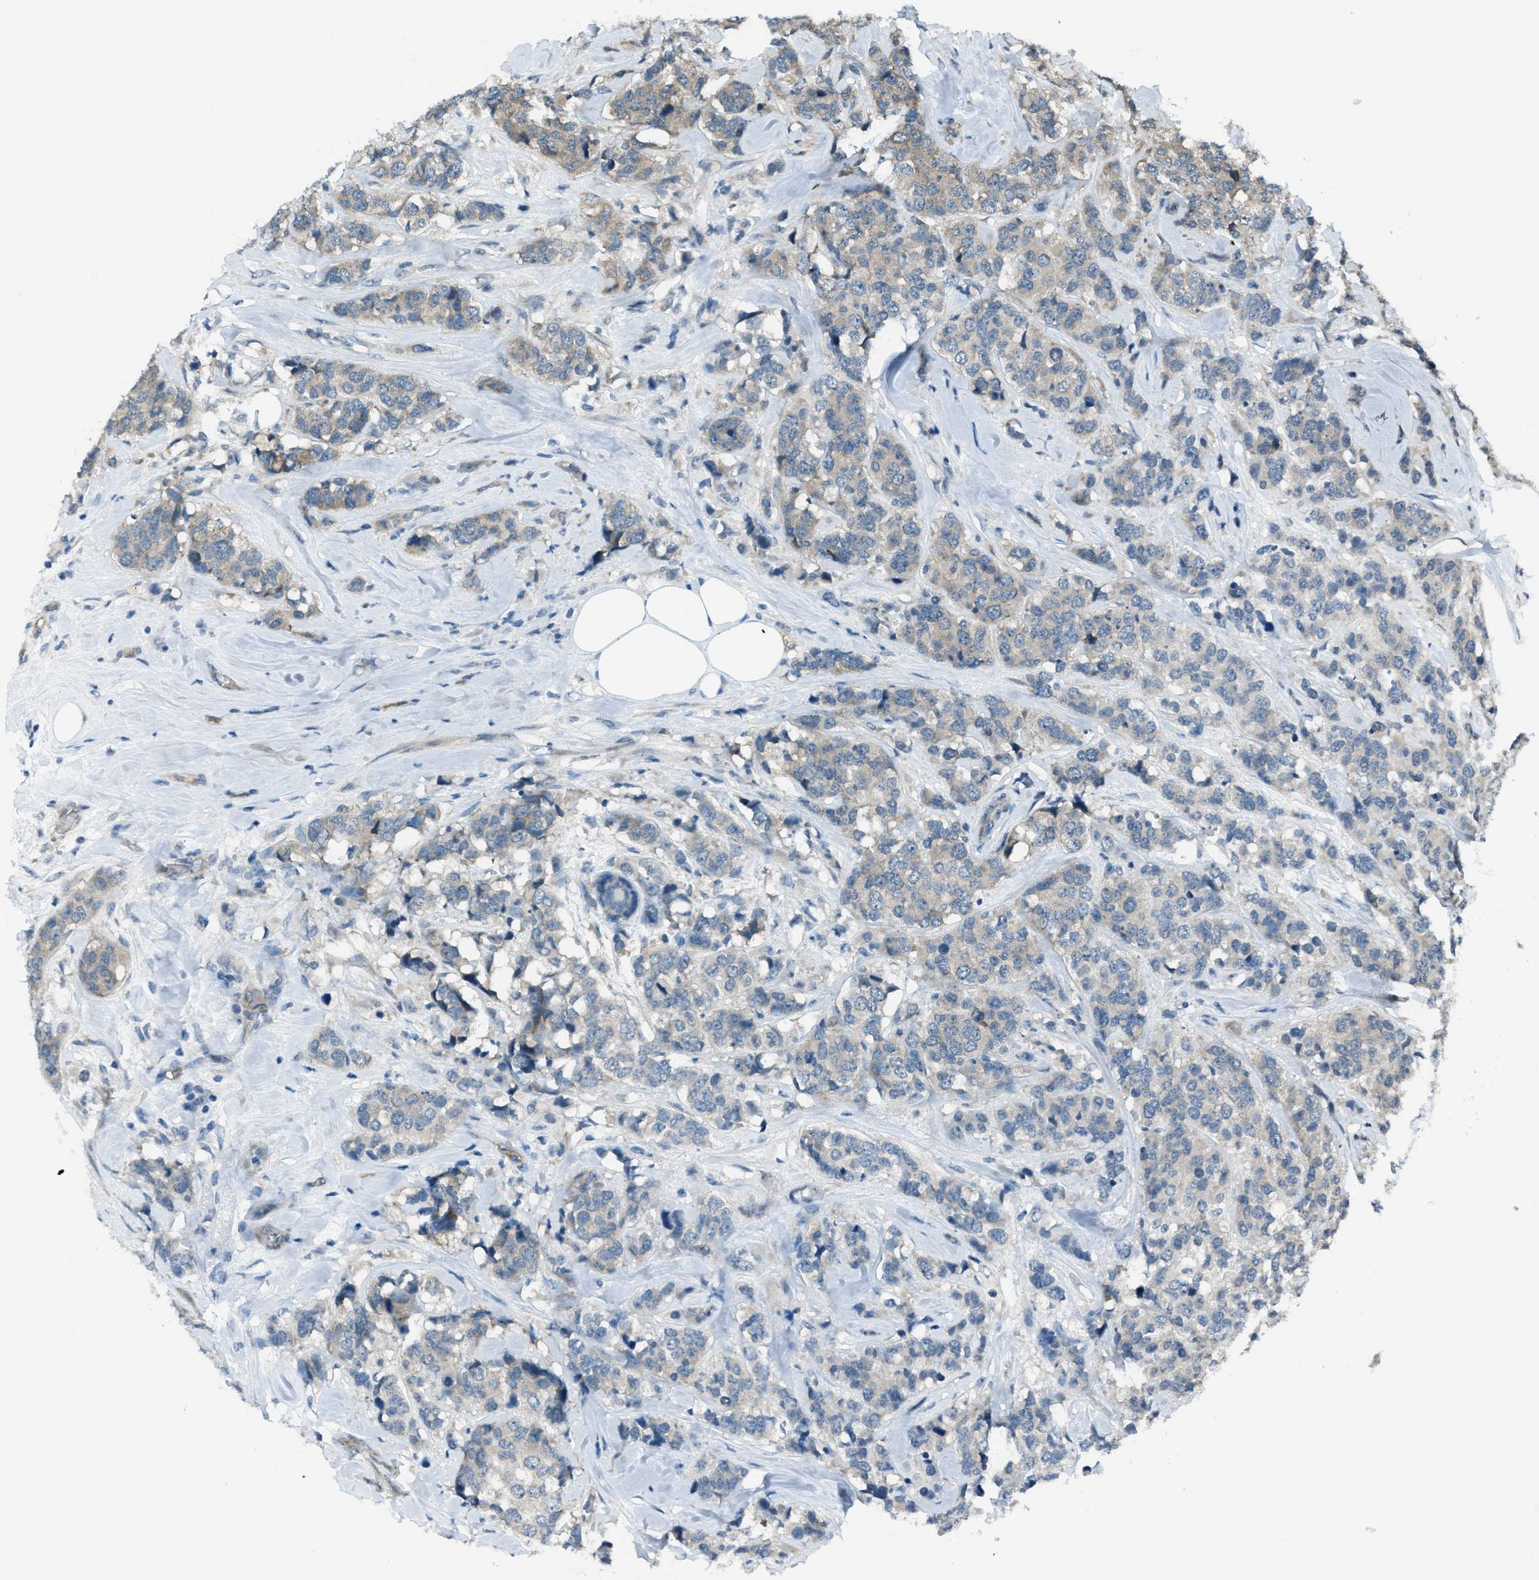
{"staining": {"intensity": "weak", "quantity": ">75%", "location": "cytoplasmic/membranous"}, "tissue": "breast cancer", "cell_type": "Tumor cells", "image_type": "cancer", "snomed": [{"axis": "morphology", "description": "Lobular carcinoma"}, {"axis": "topography", "description": "Breast"}], "caption": "Lobular carcinoma (breast) stained for a protein demonstrates weak cytoplasmic/membranous positivity in tumor cells.", "gene": "ASAP2", "patient": {"sex": "female", "age": 59}}